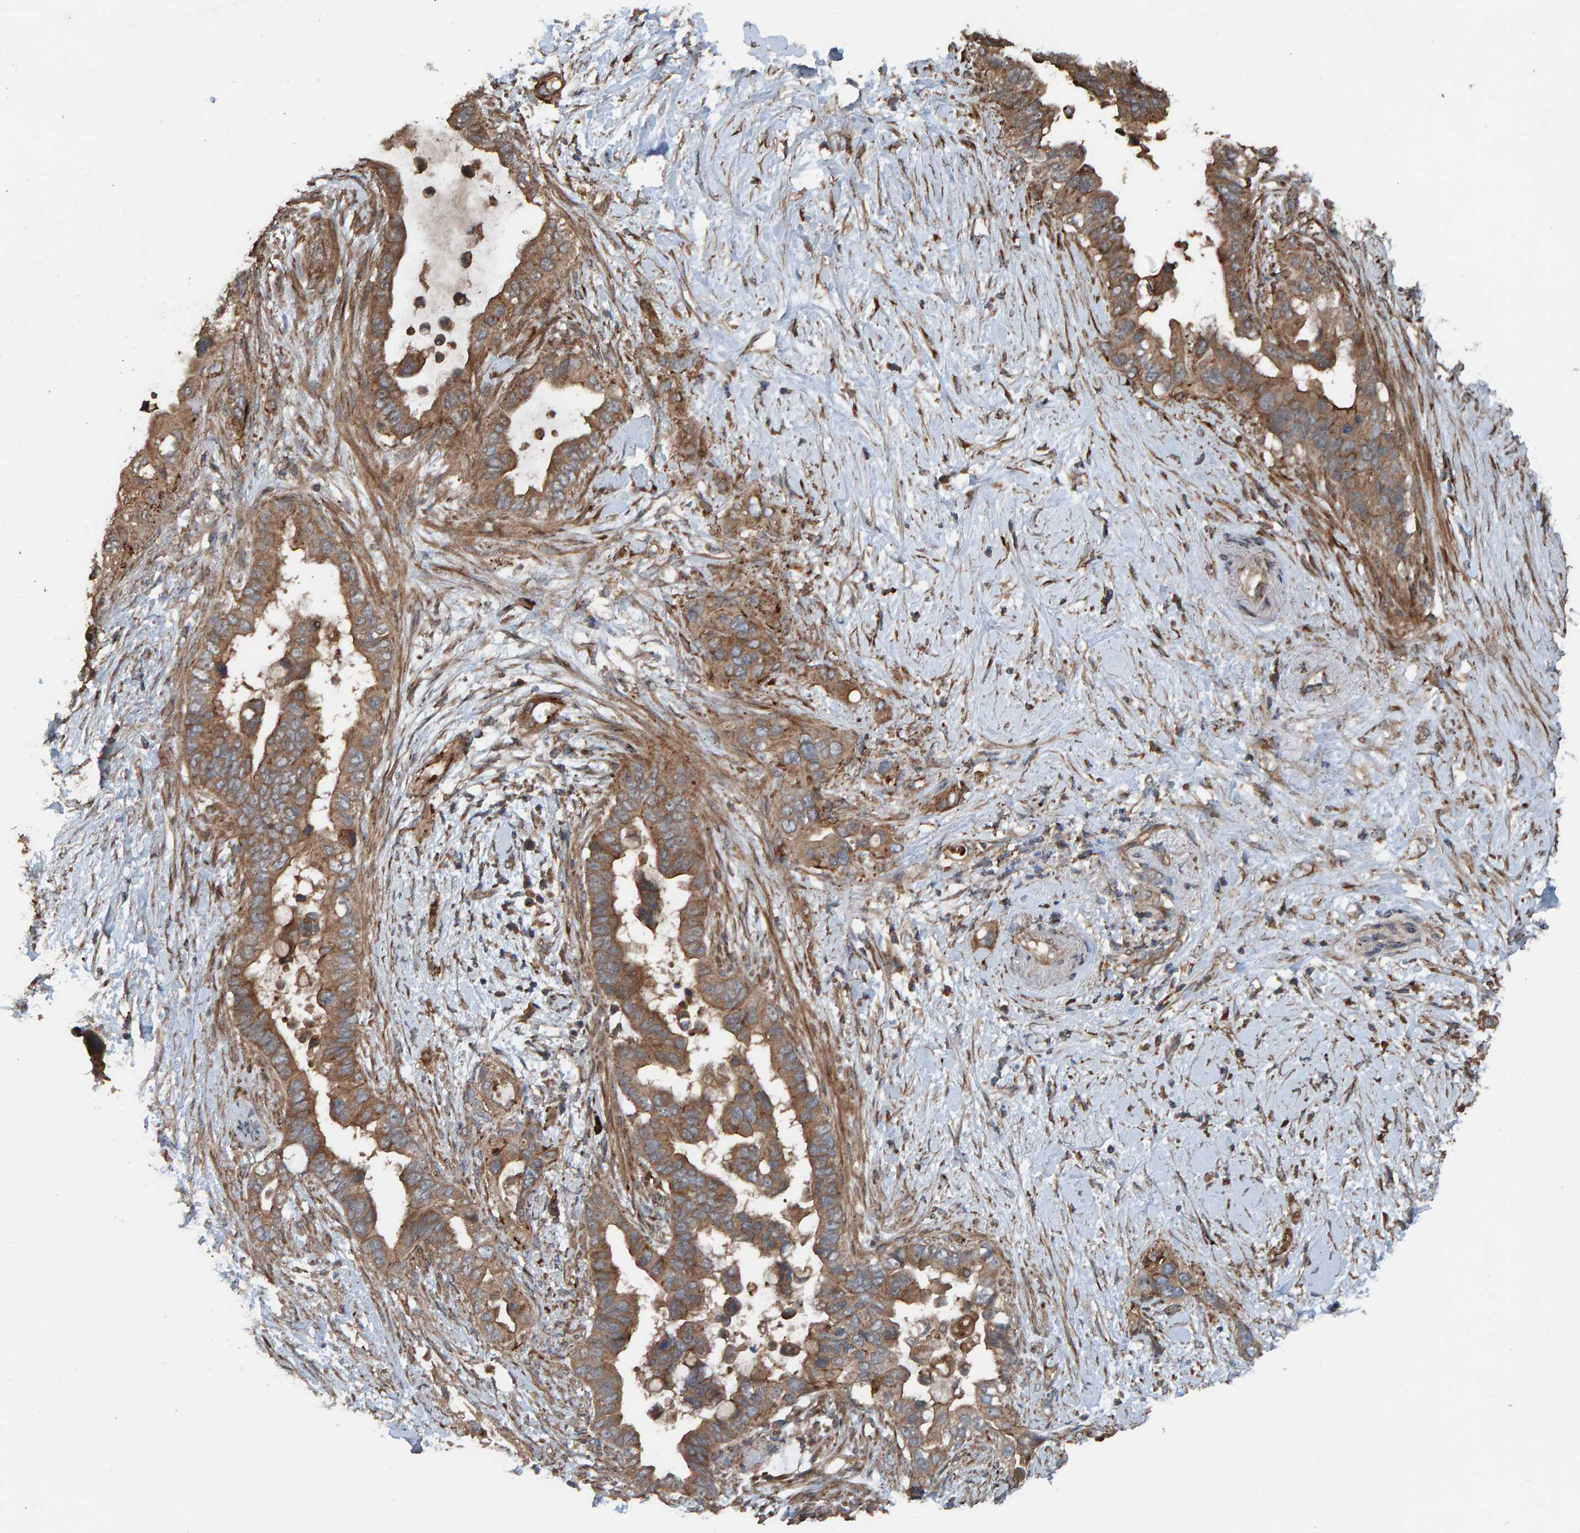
{"staining": {"intensity": "moderate", "quantity": ">75%", "location": "cytoplasmic/membranous"}, "tissue": "pancreatic cancer", "cell_type": "Tumor cells", "image_type": "cancer", "snomed": [{"axis": "morphology", "description": "Adenocarcinoma, NOS"}, {"axis": "topography", "description": "Pancreas"}], "caption": "There is medium levels of moderate cytoplasmic/membranous staining in tumor cells of pancreatic cancer (adenocarcinoma), as demonstrated by immunohistochemical staining (brown color).", "gene": "DUS1L", "patient": {"sex": "female", "age": 56}}